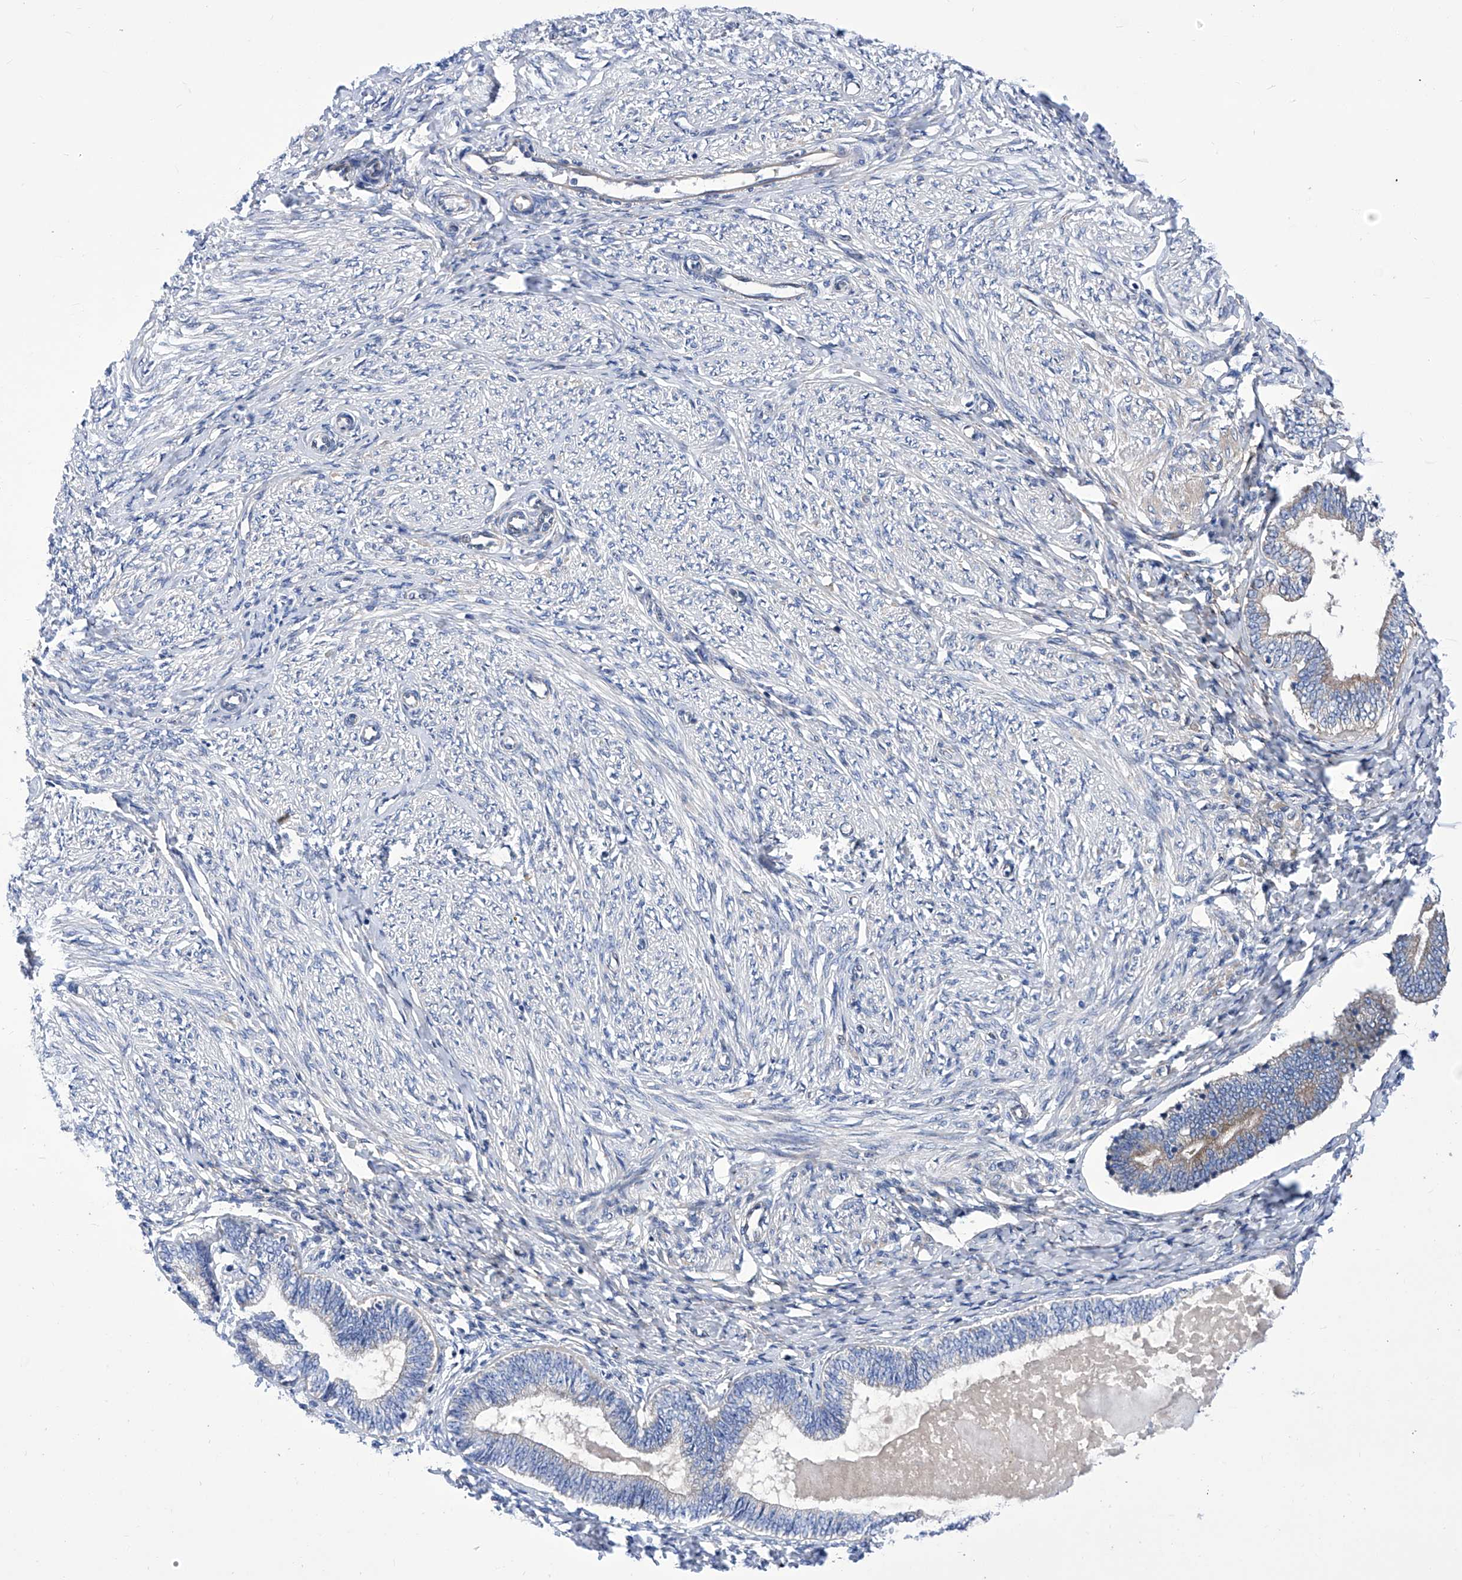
{"staining": {"intensity": "negative", "quantity": "none", "location": "none"}, "tissue": "endometrium", "cell_type": "Cells in endometrial stroma", "image_type": "normal", "snomed": [{"axis": "morphology", "description": "Normal tissue, NOS"}, {"axis": "topography", "description": "Endometrium"}], "caption": "IHC of benign human endometrium exhibits no staining in cells in endometrial stroma.", "gene": "KTI12", "patient": {"sex": "female", "age": 72}}